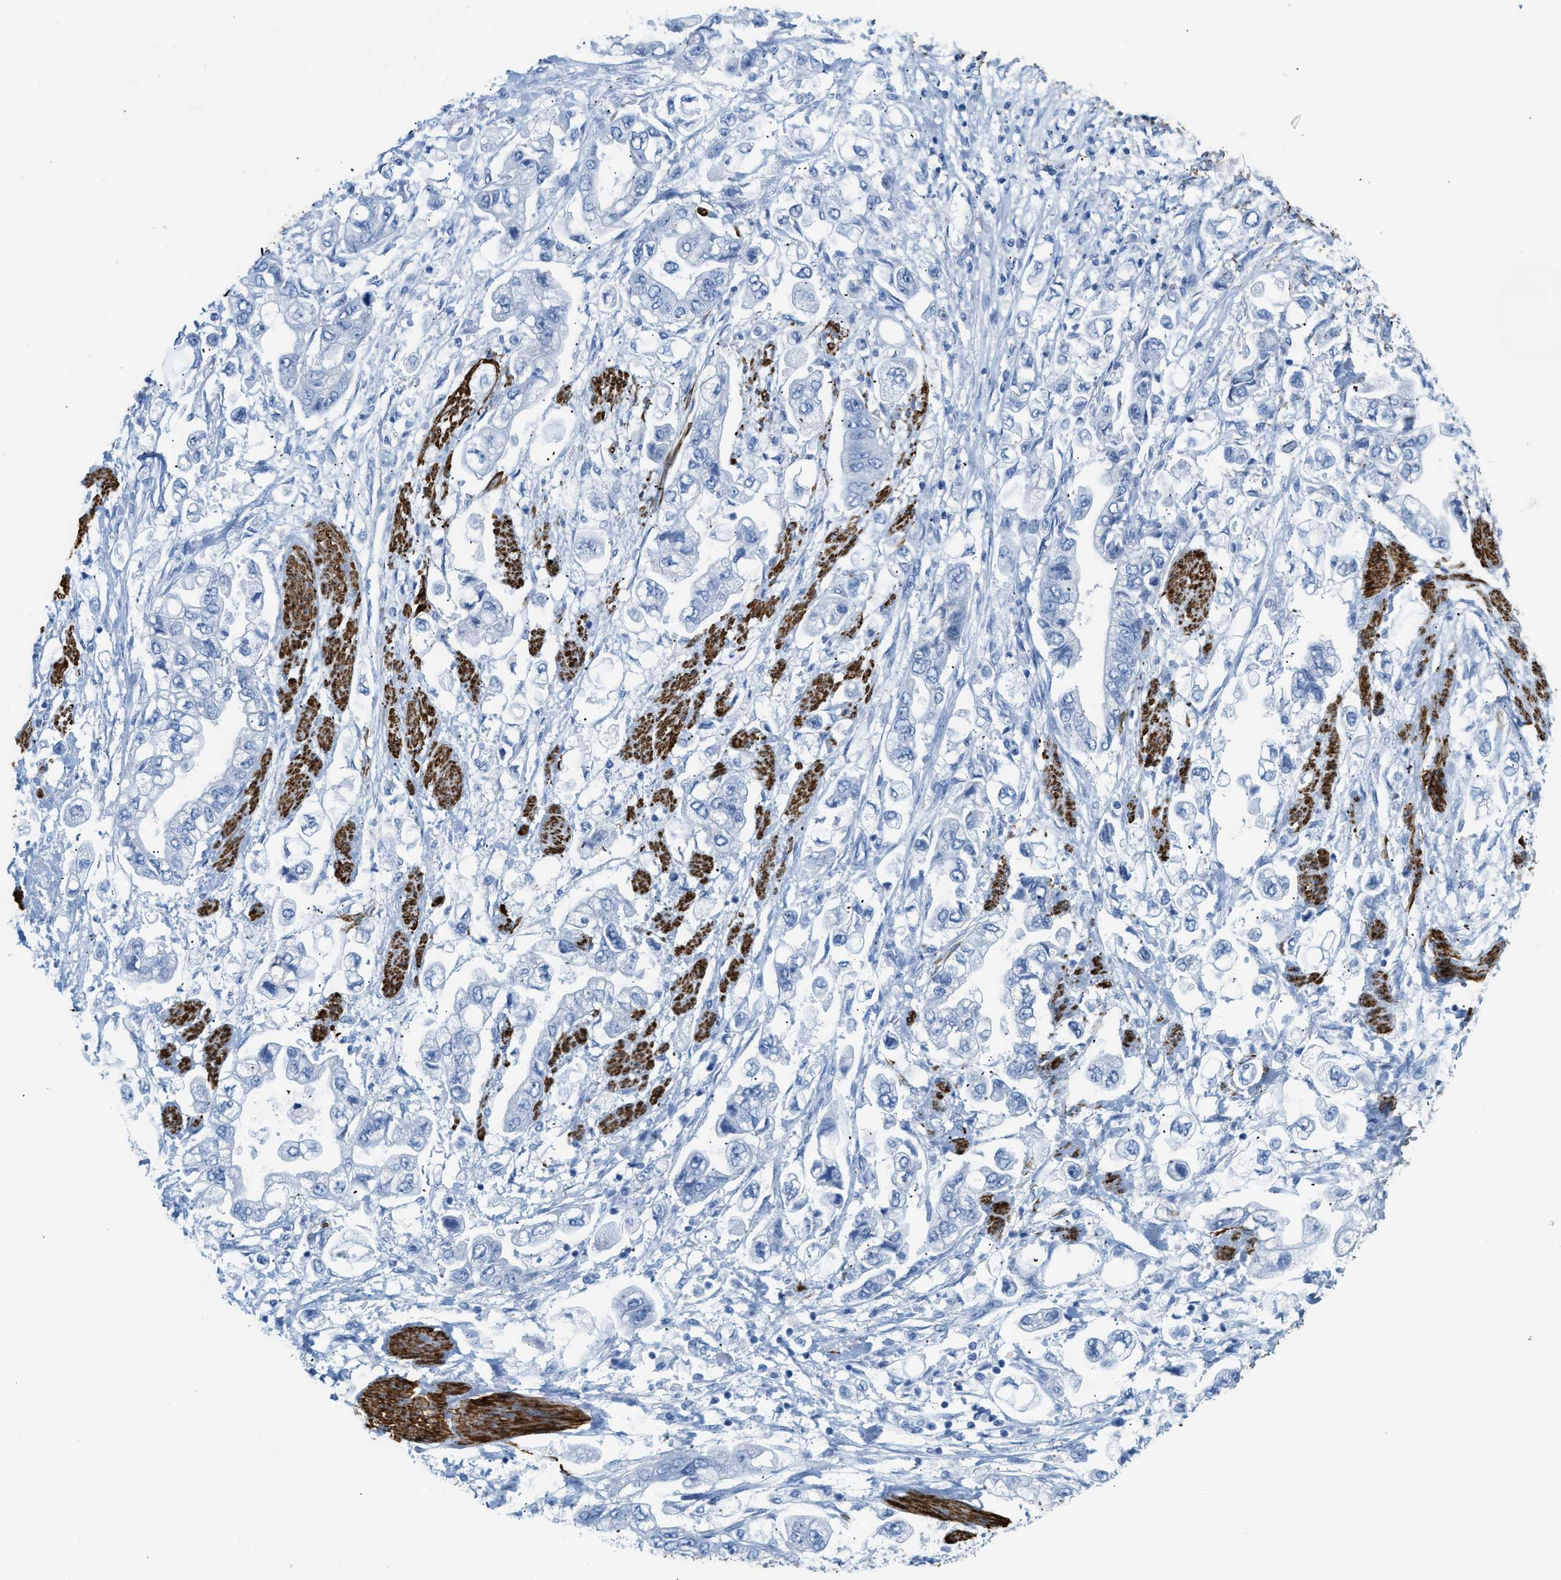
{"staining": {"intensity": "negative", "quantity": "none", "location": "none"}, "tissue": "stomach cancer", "cell_type": "Tumor cells", "image_type": "cancer", "snomed": [{"axis": "morphology", "description": "Normal tissue, NOS"}, {"axis": "morphology", "description": "Adenocarcinoma, NOS"}, {"axis": "topography", "description": "Stomach"}], "caption": "This is an immunohistochemistry image of stomach cancer (adenocarcinoma). There is no positivity in tumor cells.", "gene": "DES", "patient": {"sex": "male", "age": 62}}